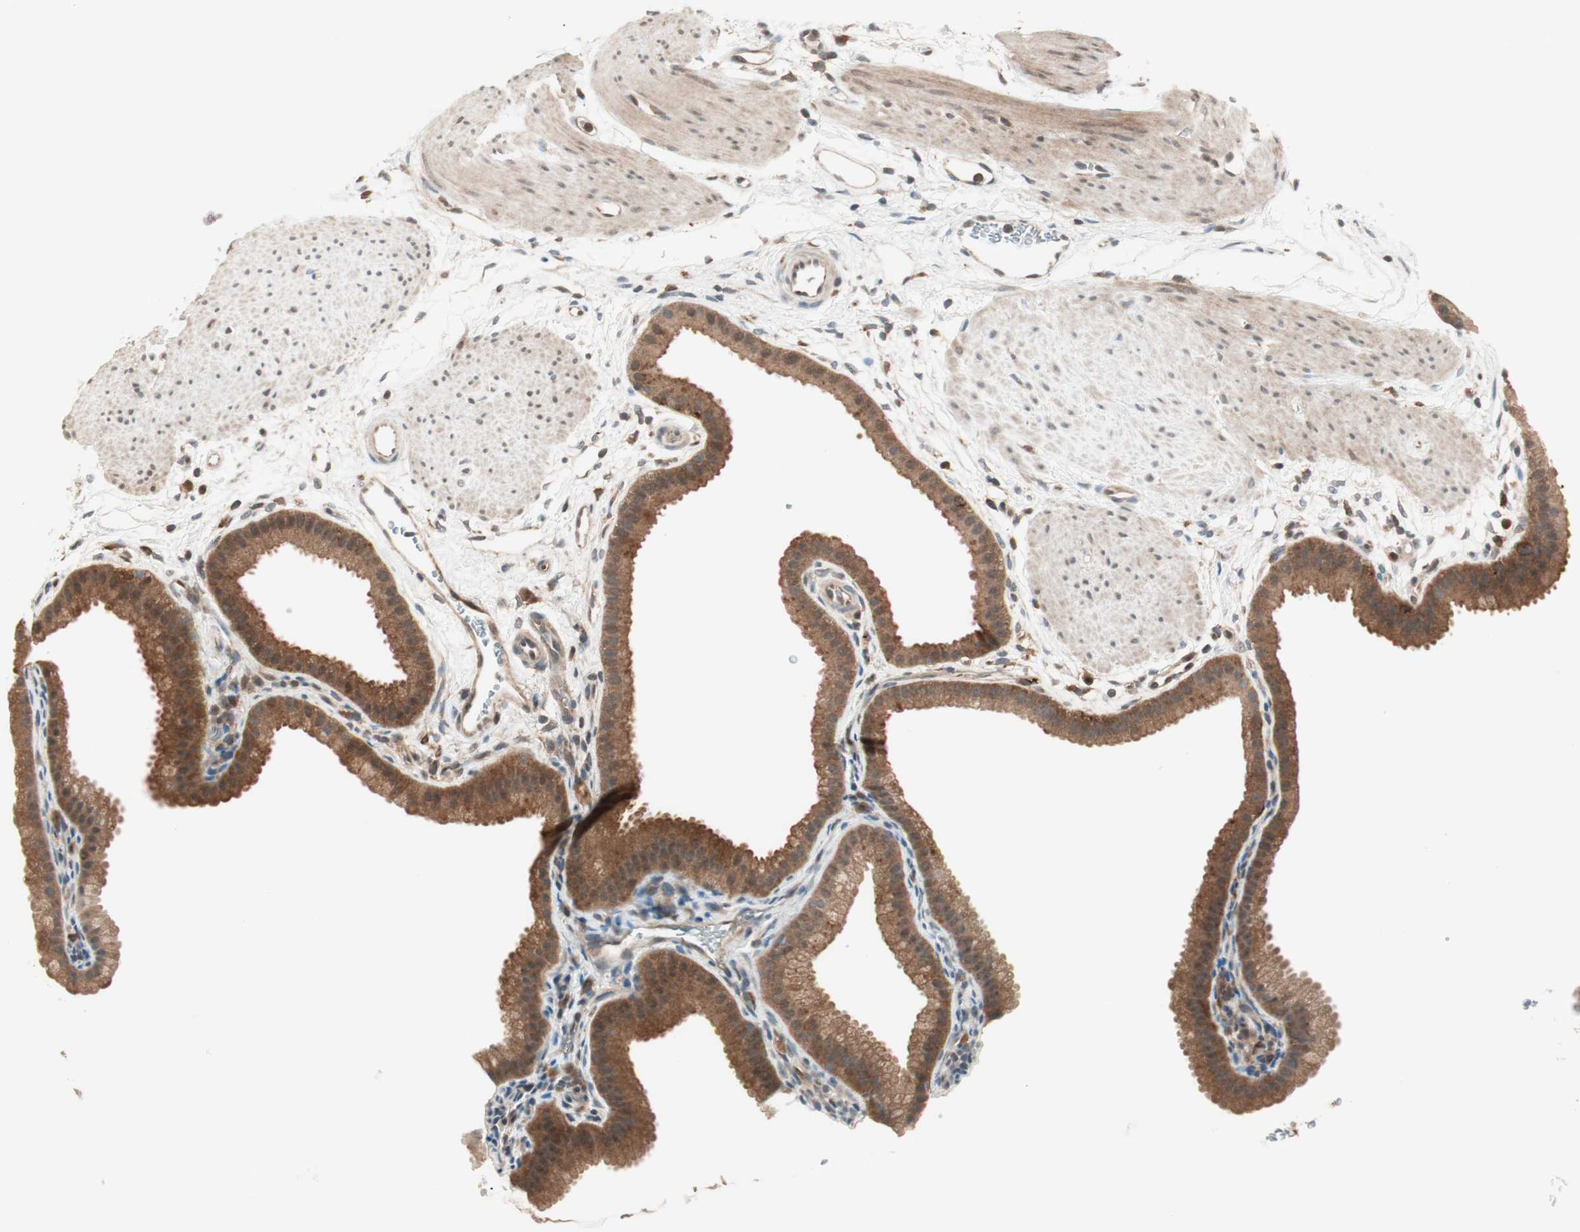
{"staining": {"intensity": "moderate", "quantity": ">75%", "location": "cytoplasmic/membranous"}, "tissue": "gallbladder", "cell_type": "Glandular cells", "image_type": "normal", "snomed": [{"axis": "morphology", "description": "Normal tissue, NOS"}, {"axis": "topography", "description": "Gallbladder"}], "caption": "The image displays a brown stain indicating the presence of a protein in the cytoplasmic/membranous of glandular cells in gallbladder. Ihc stains the protein in brown and the nuclei are stained blue.", "gene": "GALT", "patient": {"sex": "female", "age": 64}}